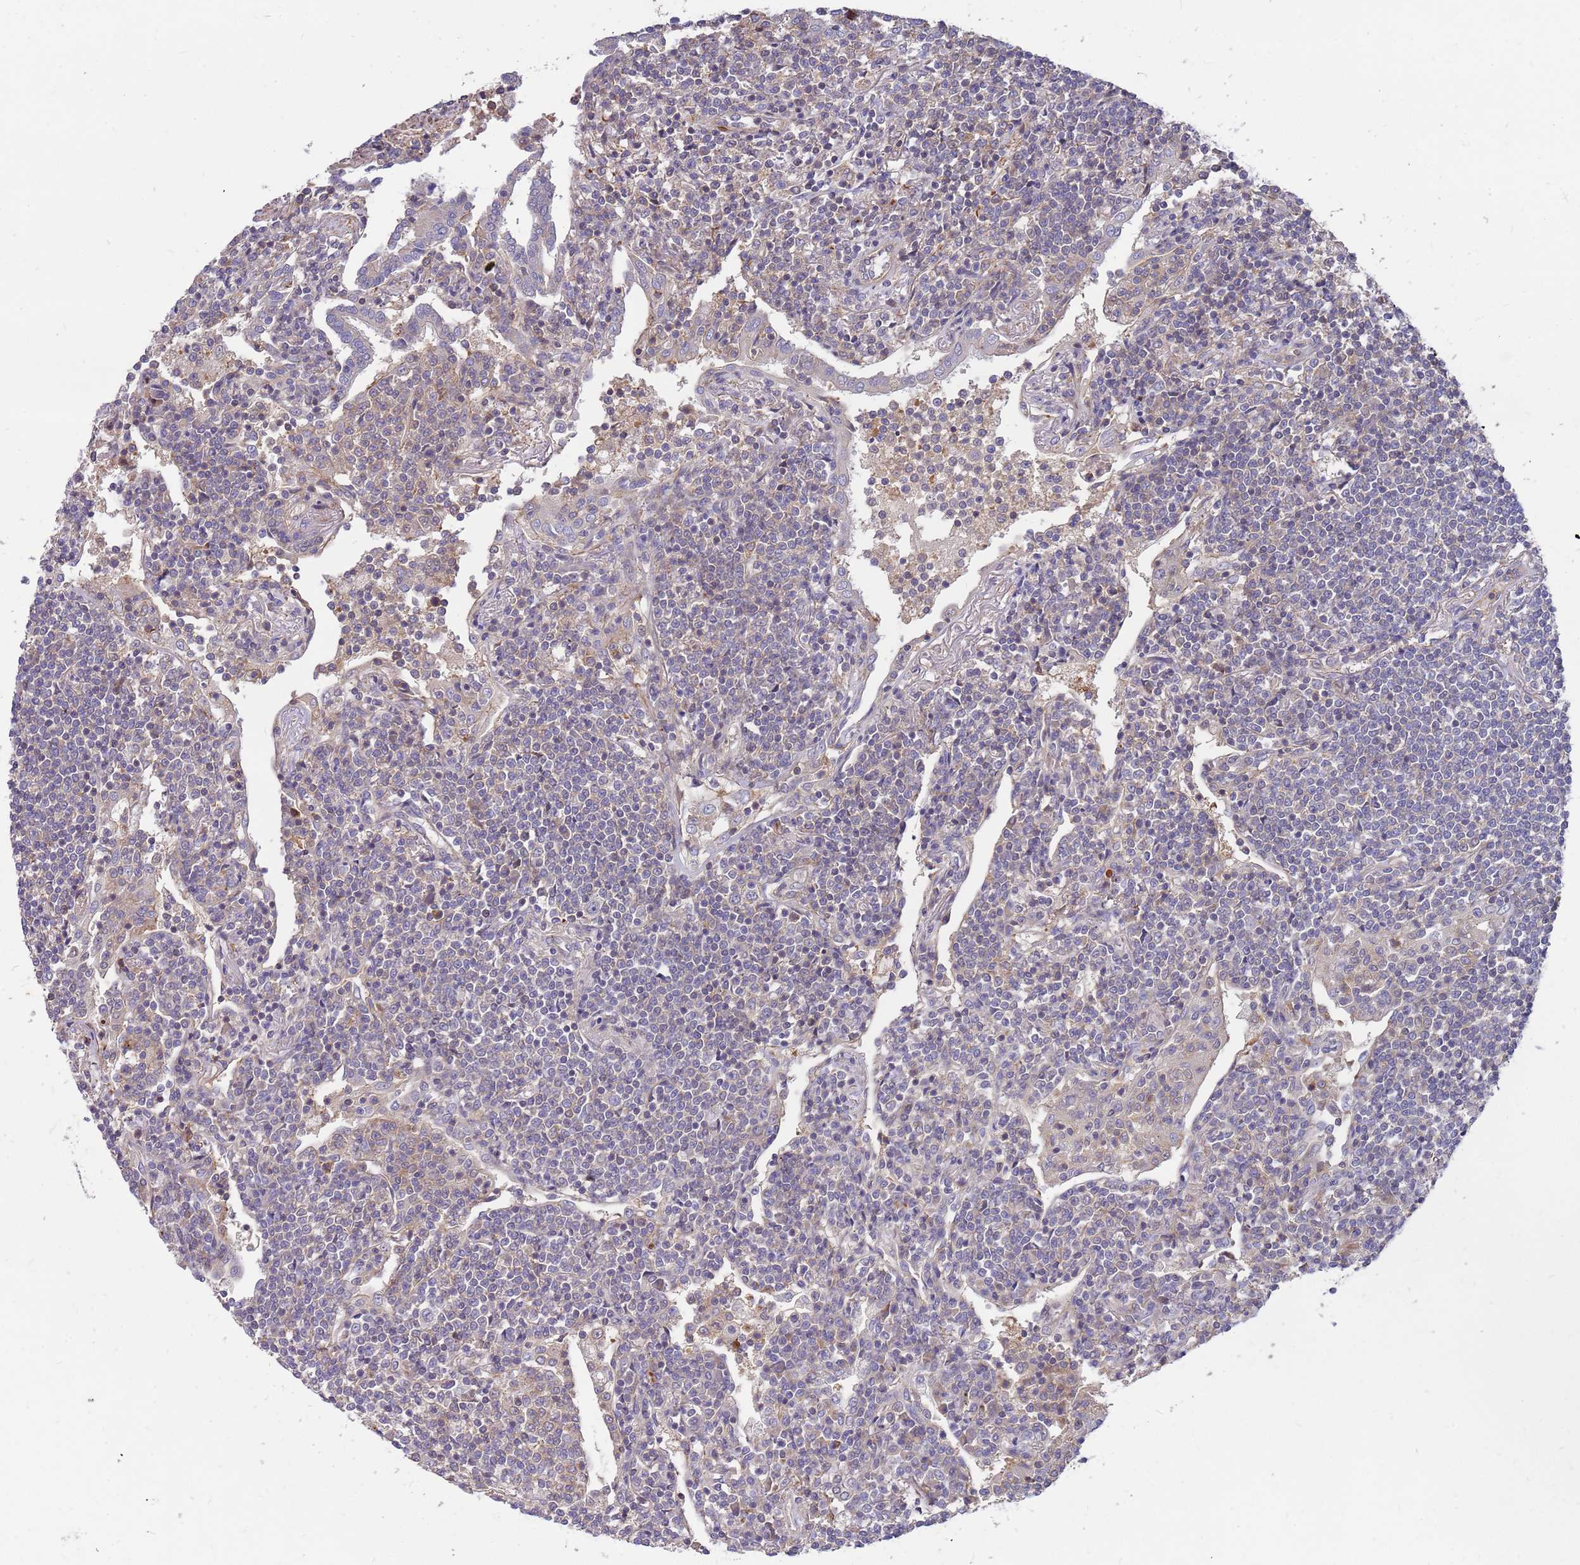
{"staining": {"intensity": "negative", "quantity": "none", "location": "none"}, "tissue": "lymphoma", "cell_type": "Tumor cells", "image_type": "cancer", "snomed": [{"axis": "morphology", "description": "Malignant lymphoma, non-Hodgkin's type, Low grade"}, {"axis": "topography", "description": "Lung"}], "caption": "Immunohistochemical staining of lymphoma displays no significant staining in tumor cells.", "gene": "MVD", "patient": {"sex": "female", "age": 71}}